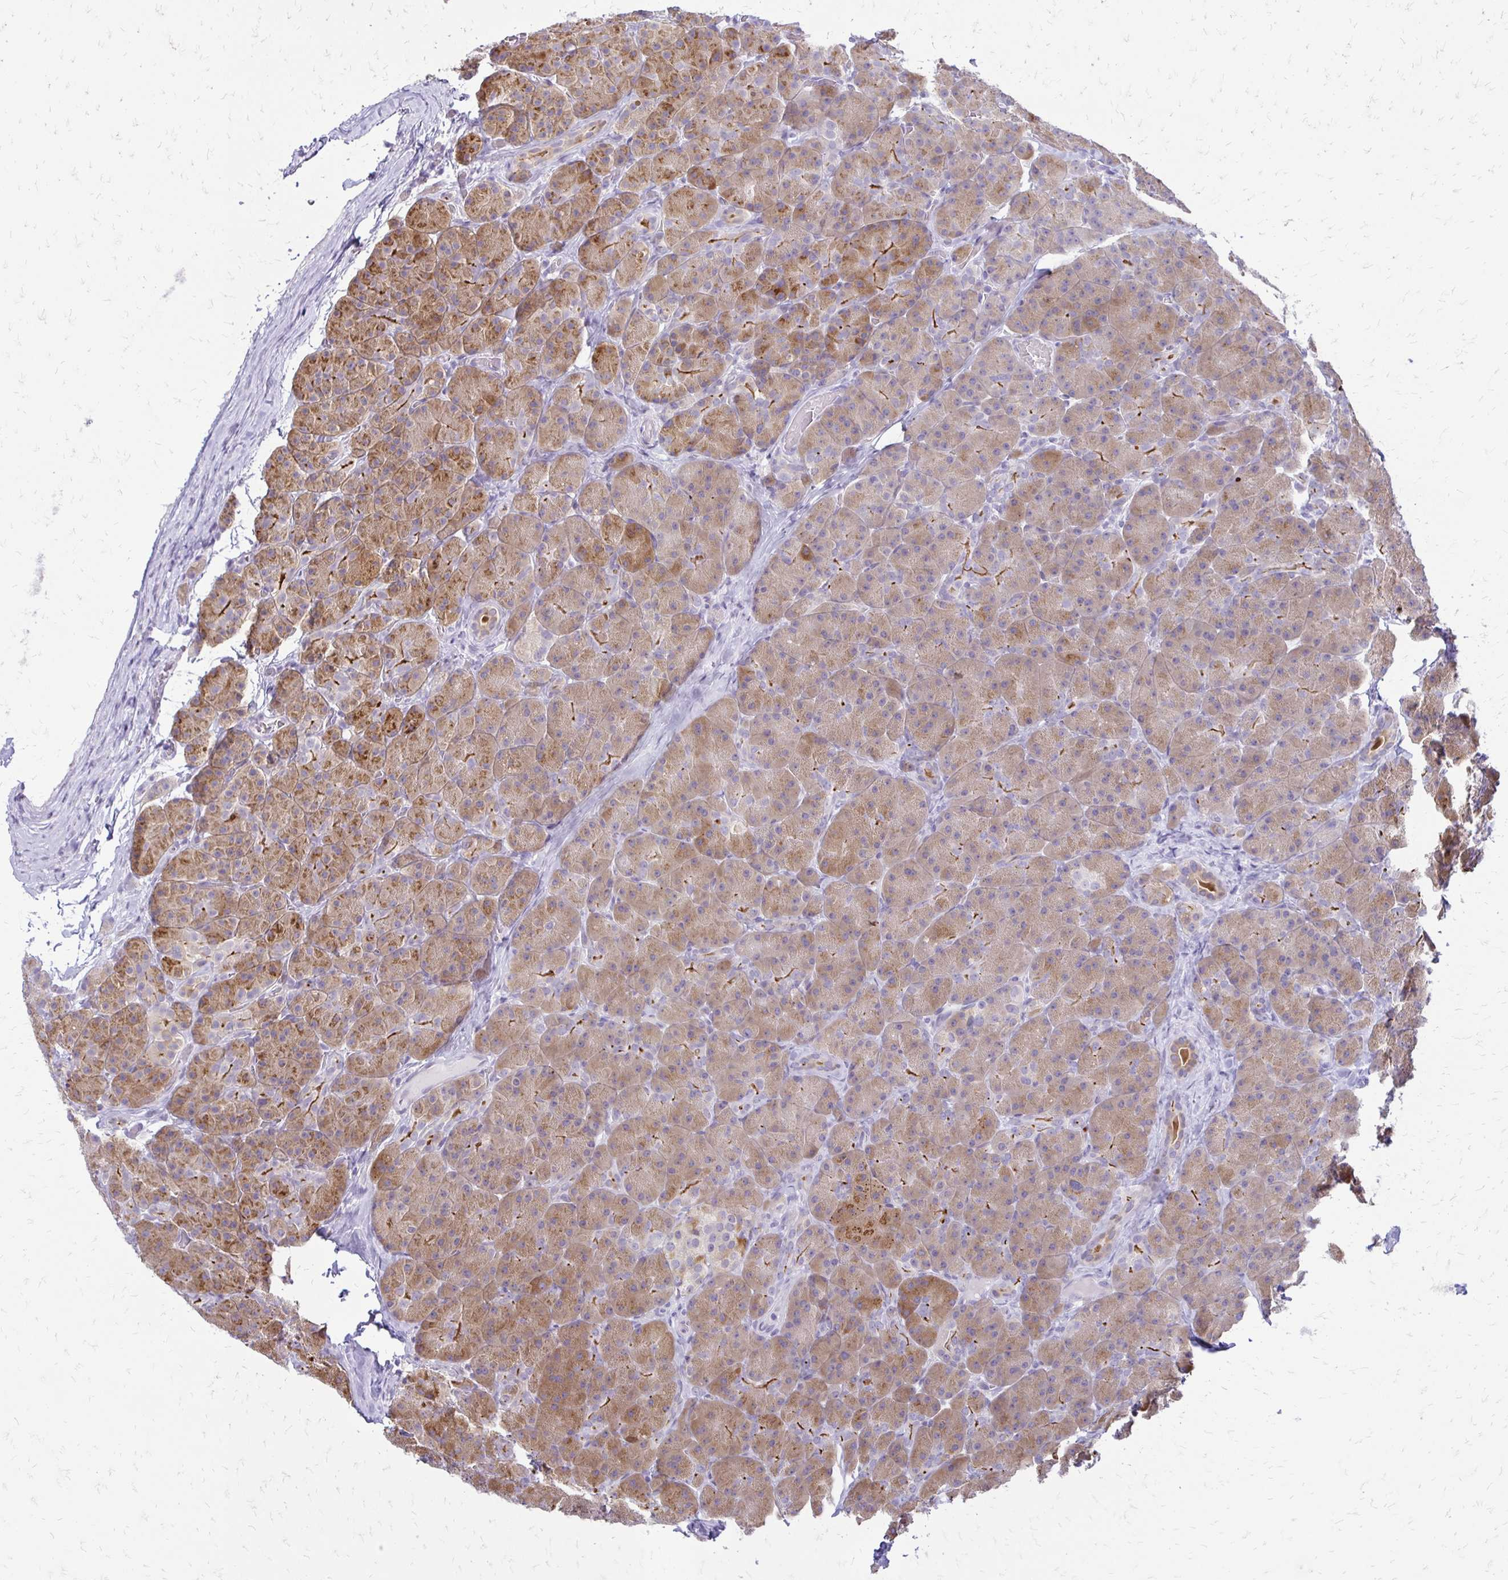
{"staining": {"intensity": "moderate", "quantity": ">75%", "location": "cytoplasmic/membranous"}, "tissue": "pancreas", "cell_type": "Exocrine glandular cells", "image_type": "normal", "snomed": [{"axis": "morphology", "description": "Normal tissue, NOS"}, {"axis": "topography", "description": "Pancreas"}], "caption": "A medium amount of moderate cytoplasmic/membranous expression is identified in about >75% of exocrine glandular cells in unremarkable pancreas.", "gene": "EPYC", "patient": {"sex": "male", "age": 57}}